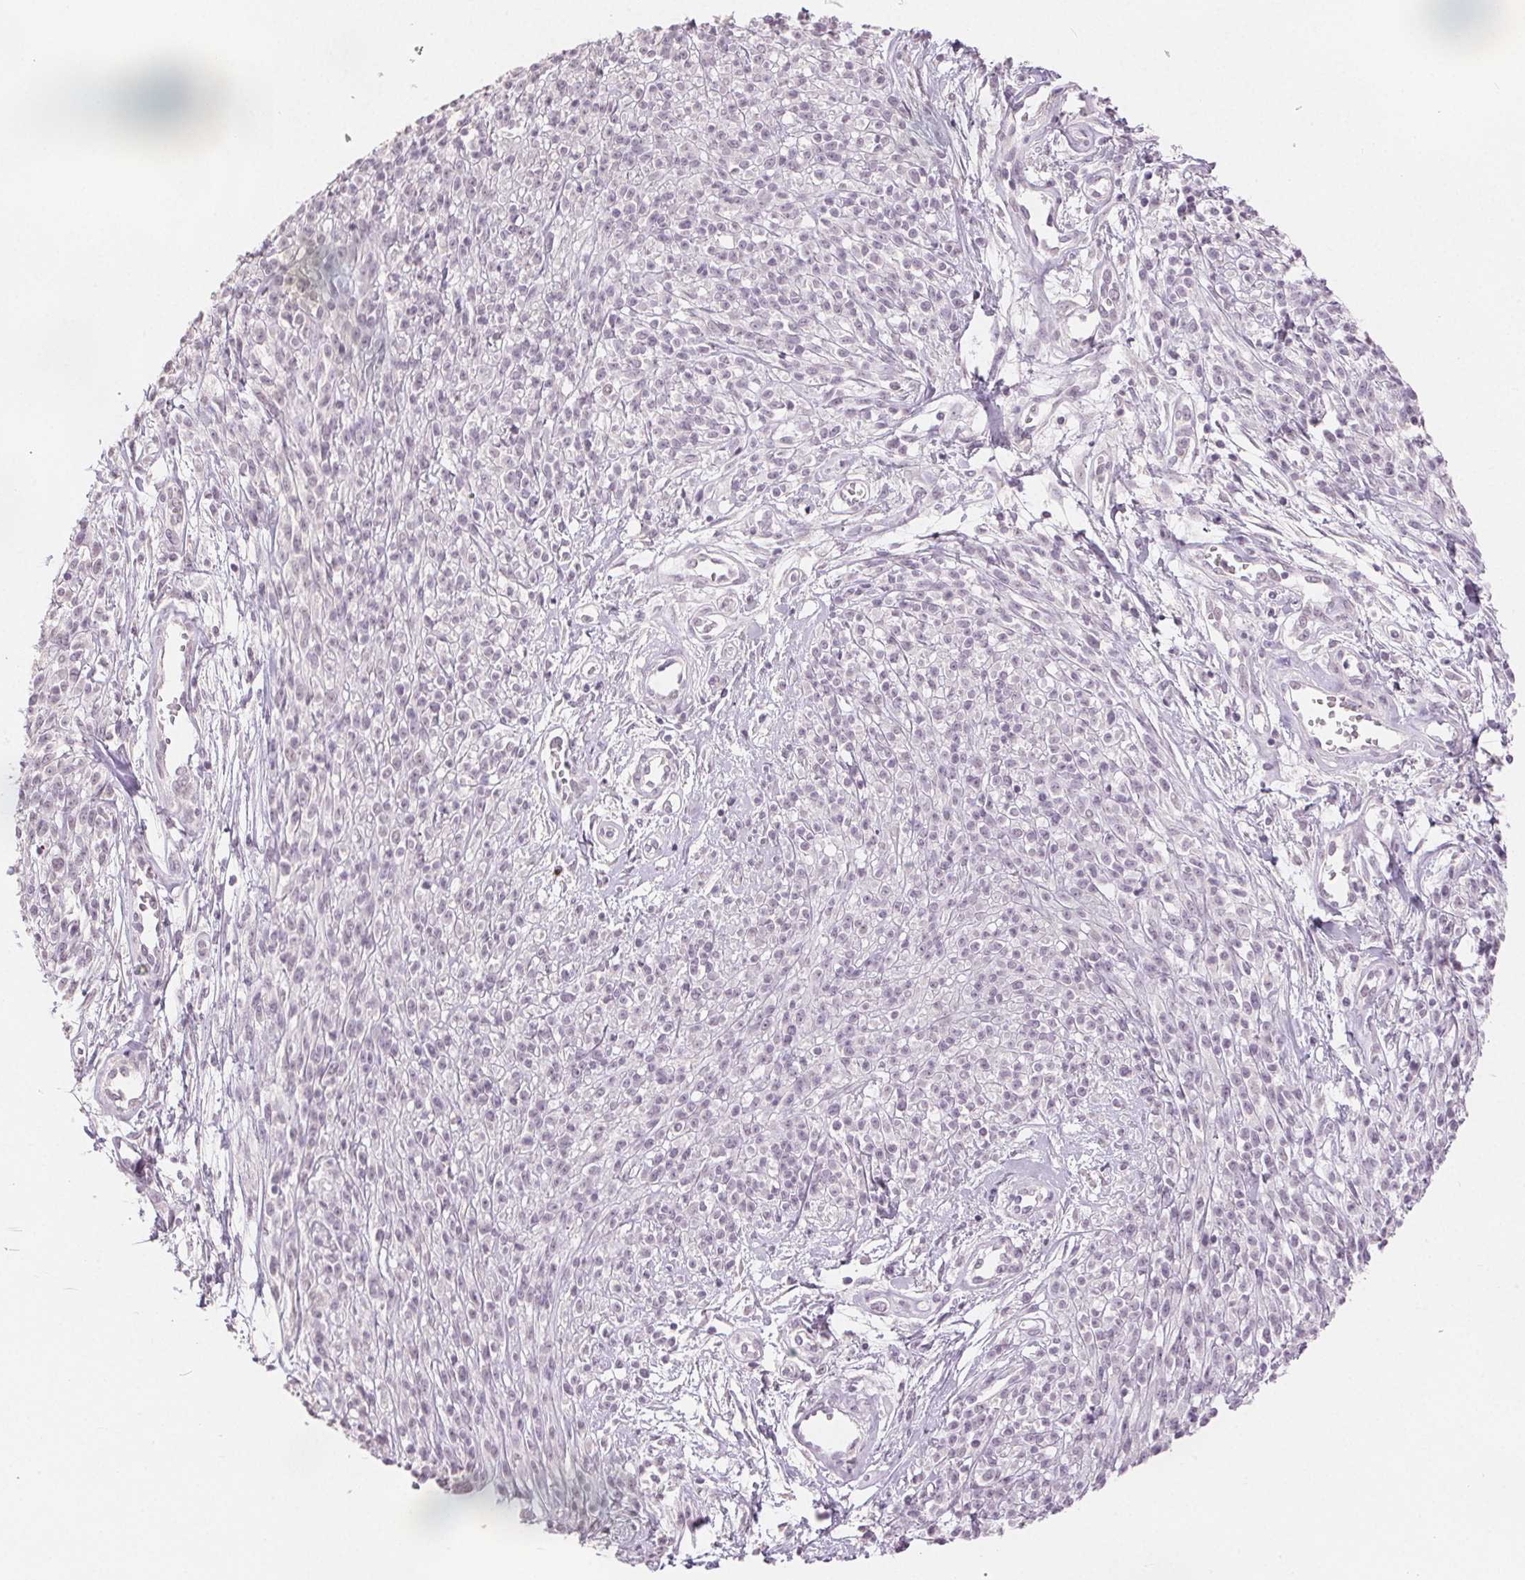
{"staining": {"intensity": "negative", "quantity": "none", "location": "none"}, "tissue": "melanoma", "cell_type": "Tumor cells", "image_type": "cancer", "snomed": [{"axis": "morphology", "description": "Malignant melanoma, NOS"}, {"axis": "topography", "description": "Skin"}, {"axis": "topography", "description": "Skin of trunk"}], "caption": "IHC photomicrograph of neoplastic tissue: melanoma stained with DAB displays no significant protein positivity in tumor cells. (Stains: DAB IHC with hematoxylin counter stain, Microscopy: brightfield microscopy at high magnification).", "gene": "SLC27A5", "patient": {"sex": "male", "age": 74}}